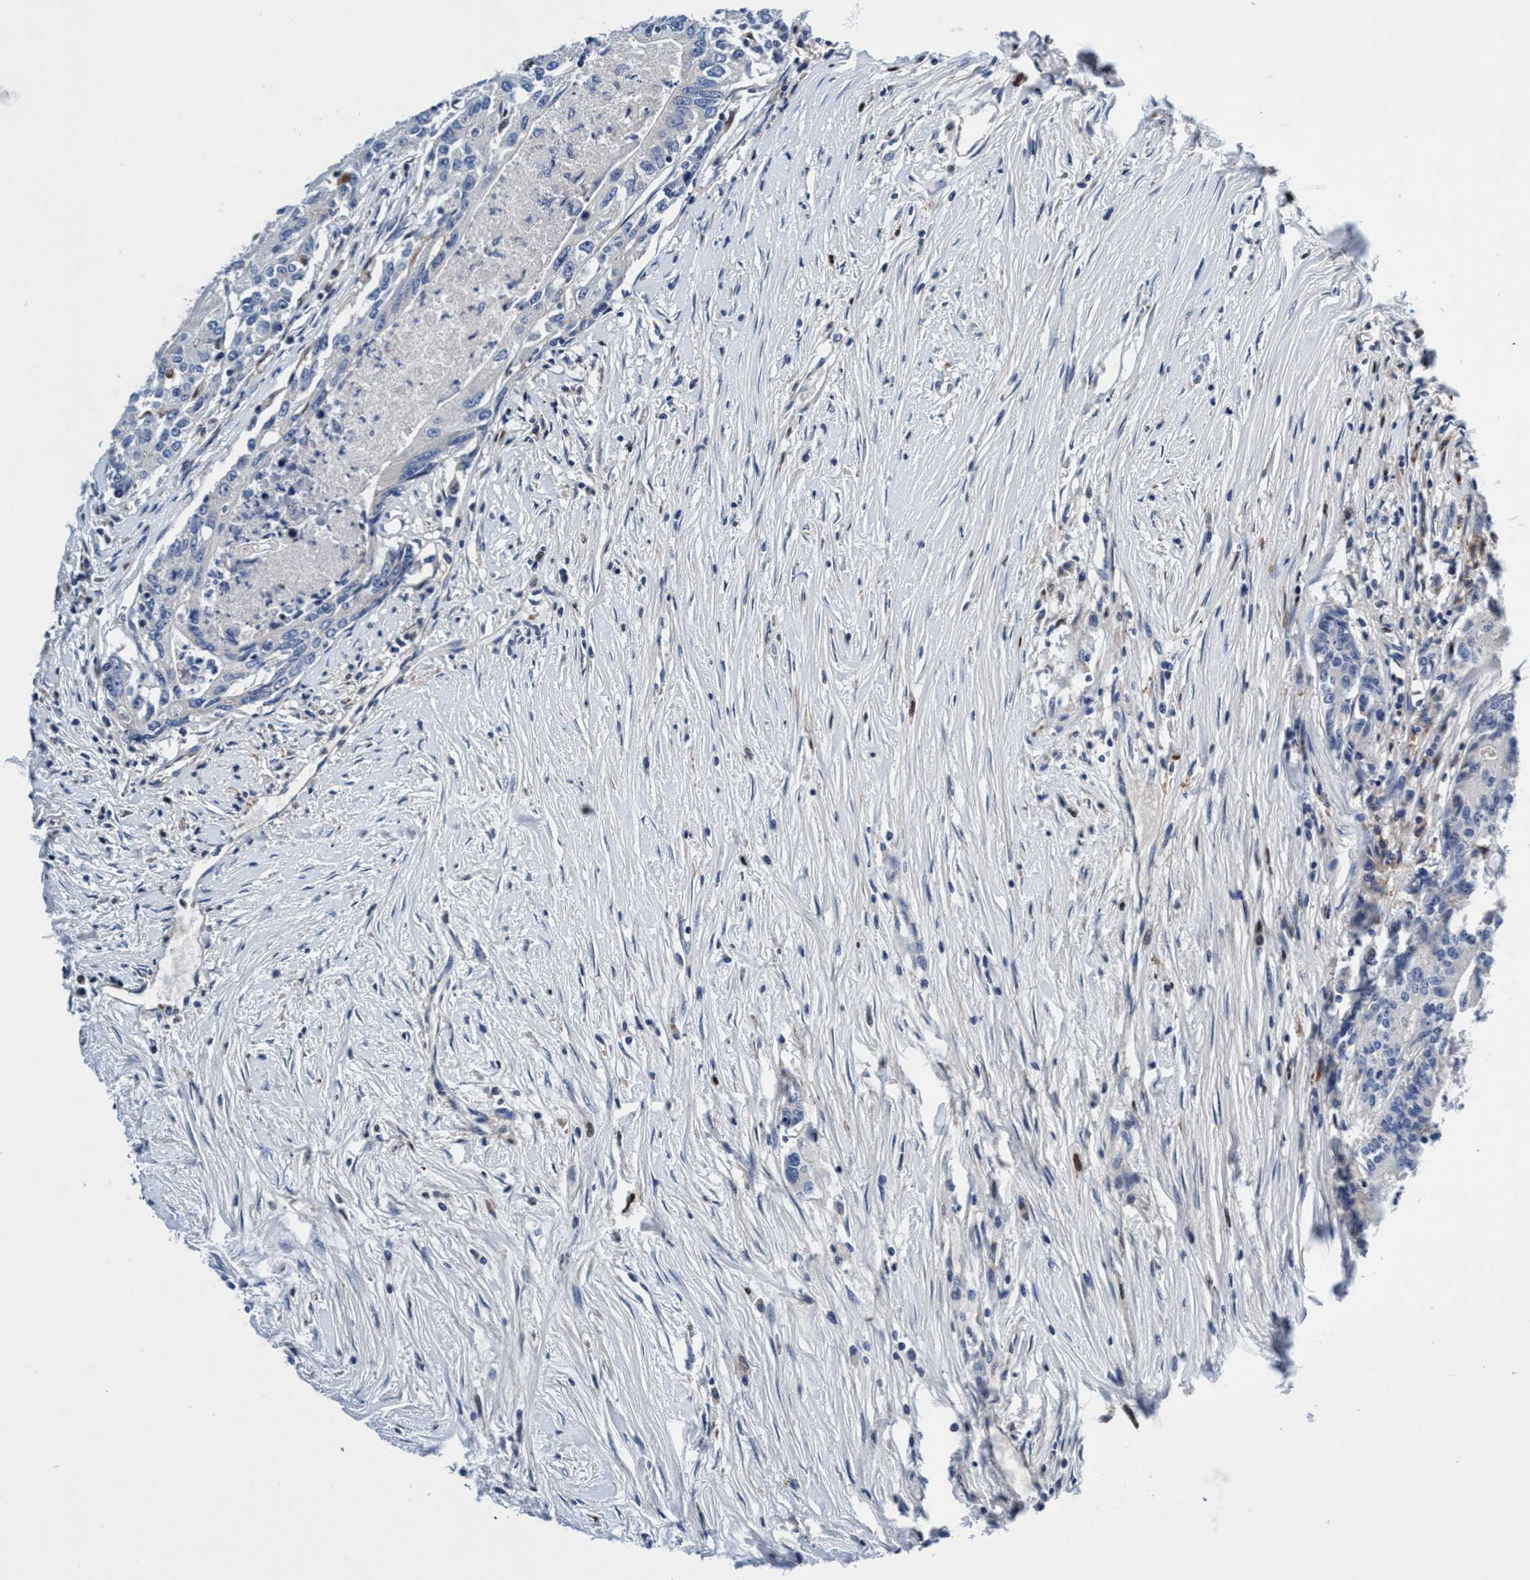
{"staining": {"intensity": "negative", "quantity": "none", "location": "none"}, "tissue": "colorectal cancer", "cell_type": "Tumor cells", "image_type": "cancer", "snomed": [{"axis": "morphology", "description": "Adenocarcinoma, NOS"}, {"axis": "topography", "description": "Colon"}], "caption": "Colorectal cancer was stained to show a protein in brown. There is no significant expression in tumor cells.", "gene": "UBALD2", "patient": {"sex": "female", "age": 77}}